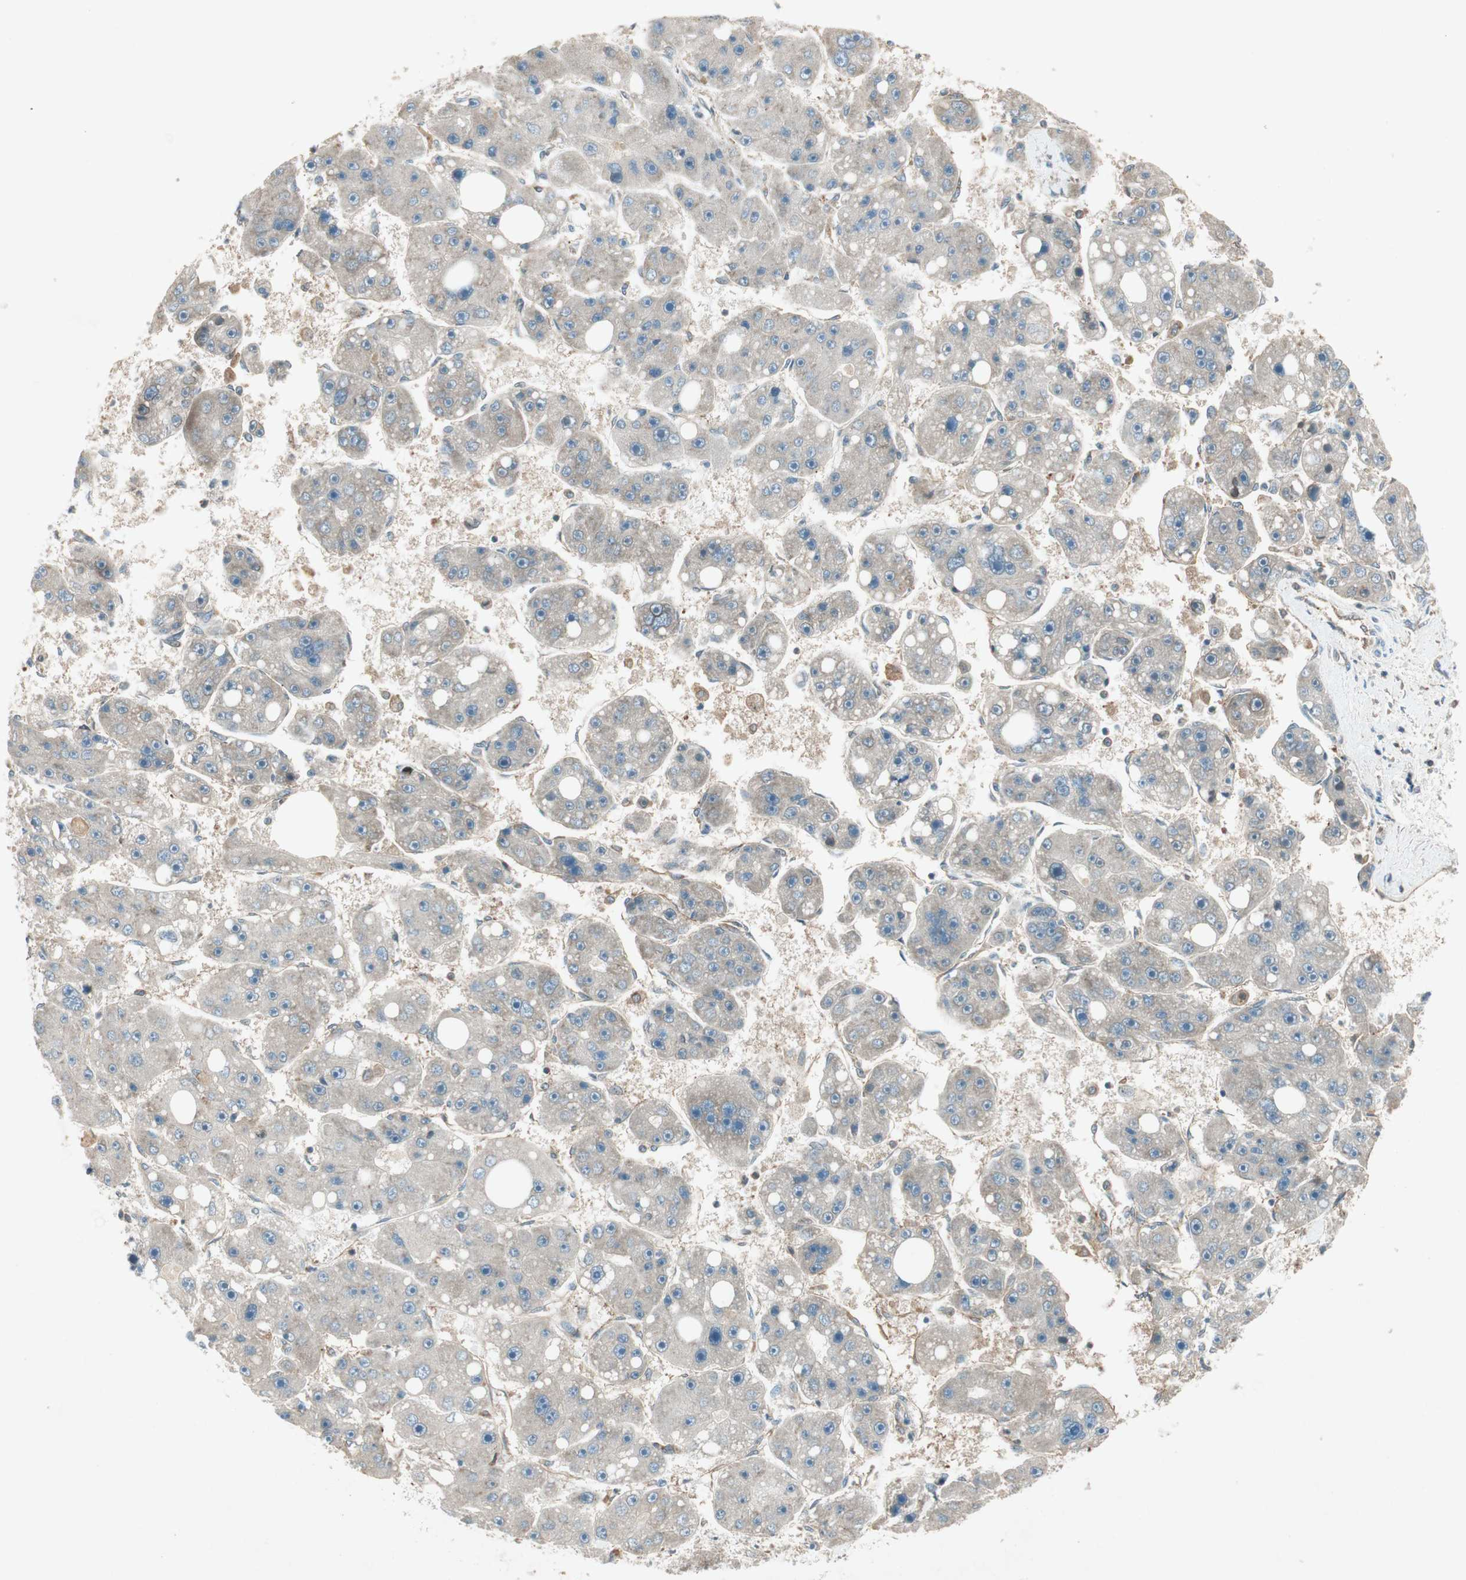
{"staining": {"intensity": "weak", "quantity": "25%-75%", "location": "cytoplasmic/membranous"}, "tissue": "liver cancer", "cell_type": "Tumor cells", "image_type": "cancer", "snomed": [{"axis": "morphology", "description": "Carcinoma, Hepatocellular, NOS"}, {"axis": "topography", "description": "Liver"}], "caption": "Human hepatocellular carcinoma (liver) stained for a protein (brown) reveals weak cytoplasmic/membranous positive positivity in approximately 25%-75% of tumor cells.", "gene": "CHADL", "patient": {"sex": "female", "age": 61}}